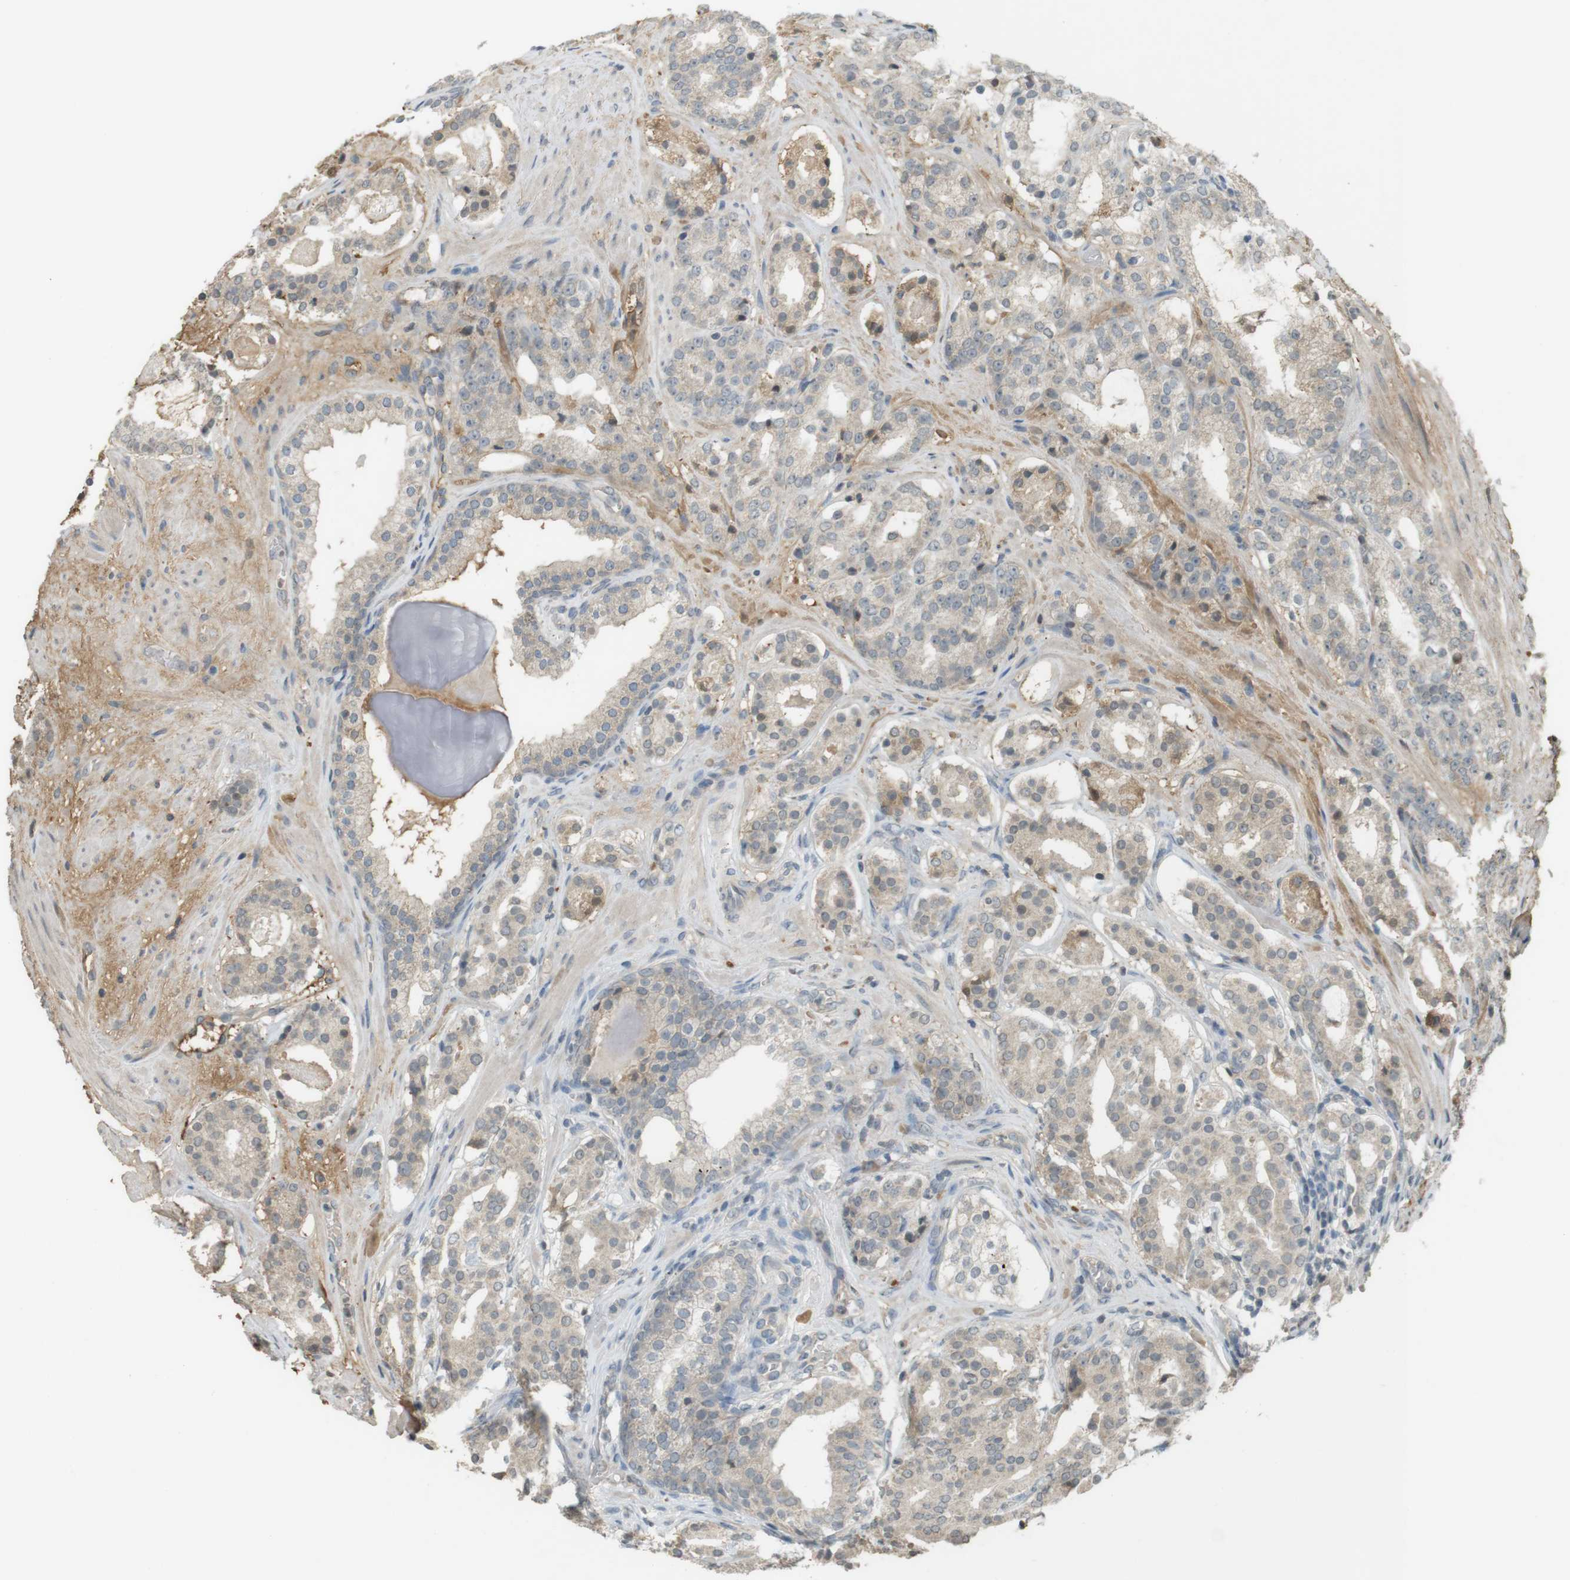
{"staining": {"intensity": "weak", "quantity": "<25%", "location": "cytoplasmic/membranous"}, "tissue": "prostate cancer", "cell_type": "Tumor cells", "image_type": "cancer", "snomed": [{"axis": "morphology", "description": "Adenocarcinoma, Low grade"}, {"axis": "topography", "description": "Prostate"}], "caption": "Immunohistochemistry of prostate adenocarcinoma (low-grade) shows no positivity in tumor cells.", "gene": "SRR", "patient": {"sex": "male", "age": 69}}